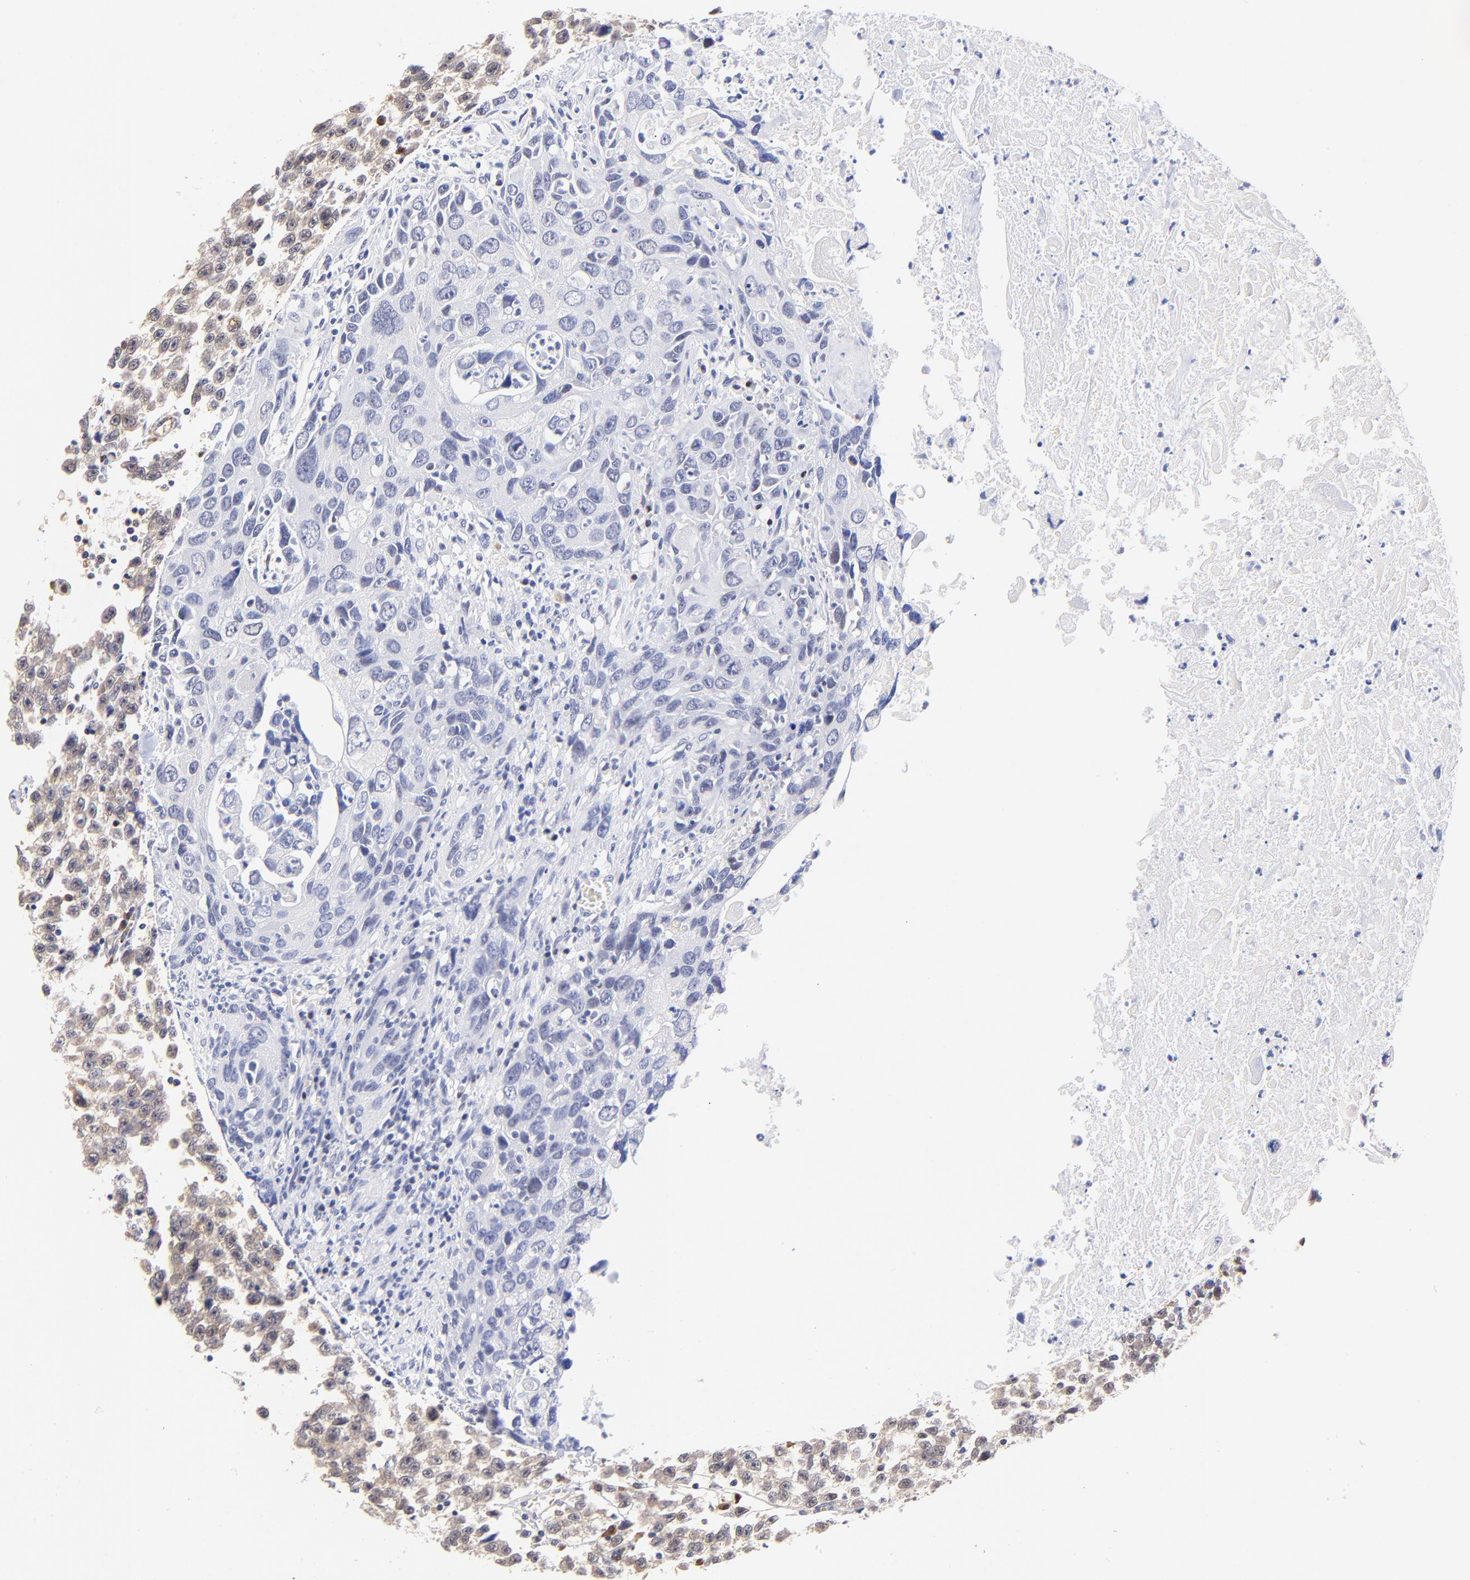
{"staining": {"intensity": "negative", "quantity": "none", "location": "none"}, "tissue": "urothelial cancer", "cell_type": "Tumor cells", "image_type": "cancer", "snomed": [{"axis": "morphology", "description": "Urothelial carcinoma, High grade"}, {"axis": "topography", "description": "Urinary bladder"}], "caption": "Immunohistochemistry photomicrograph of neoplastic tissue: human high-grade urothelial carcinoma stained with DAB exhibits no significant protein positivity in tumor cells.", "gene": "ZNF155", "patient": {"sex": "male", "age": 71}}